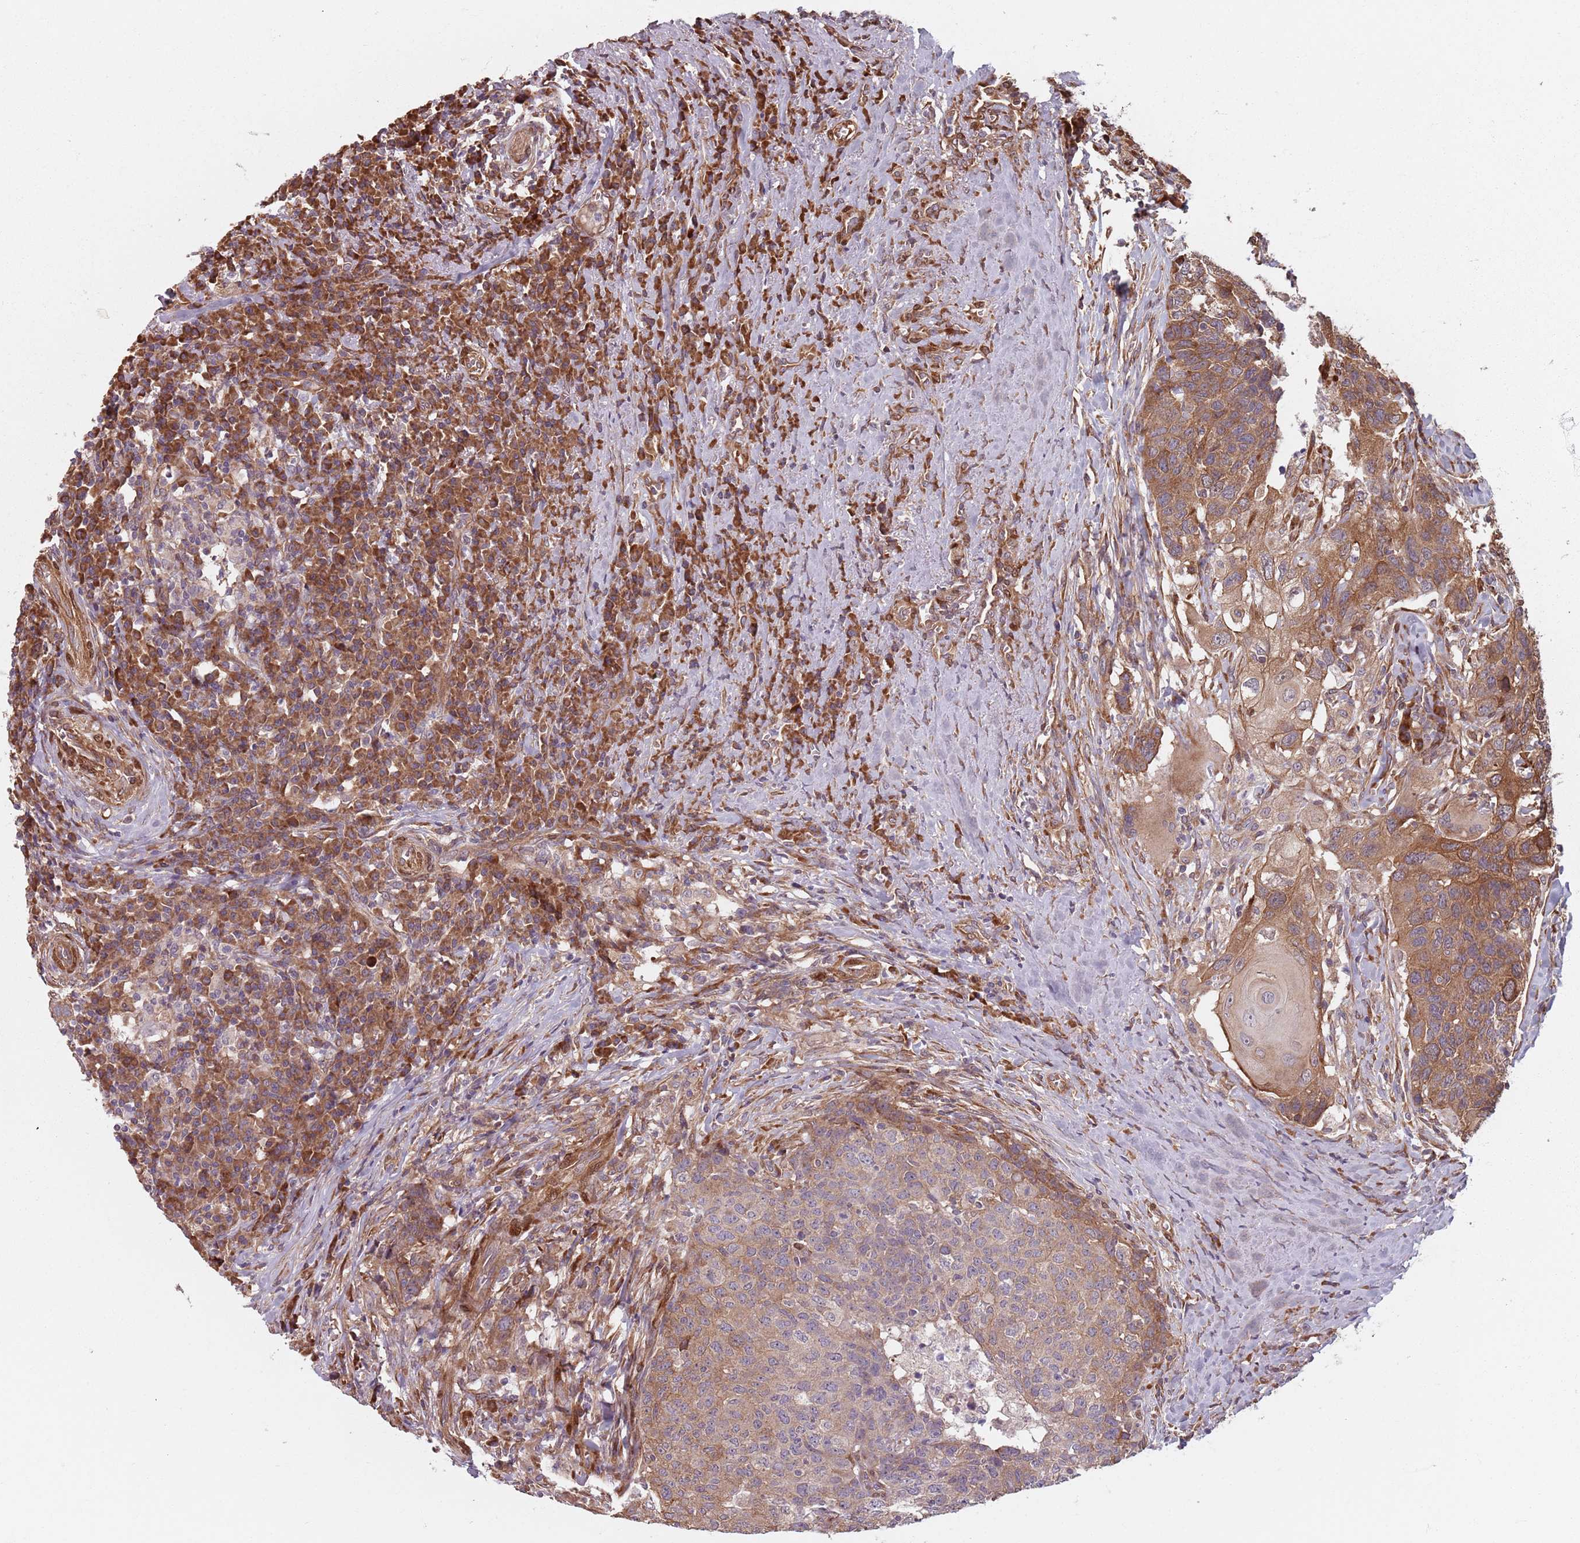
{"staining": {"intensity": "moderate", "quantity": ">75%", "location": "cytoplasmic/membranous"}, "tissue": "head and neck cancer", "cell_type": "Tumor cells", "image_type": "cancer", "snomed": [{"axis": "morphology", "description": "Squamous cell carcinoma, NOS"}, {"axis": "topography", "description": "Head-Neck"}], "caption": "About >75% of tumor cells in head and neck cancer demonstrate moderate cytoplasmic/membranous protein positivity as visualized by brown immunohistochemical staining.", "gene": "NOTCH3", "patient": {"sex": "male", "age": 66}}